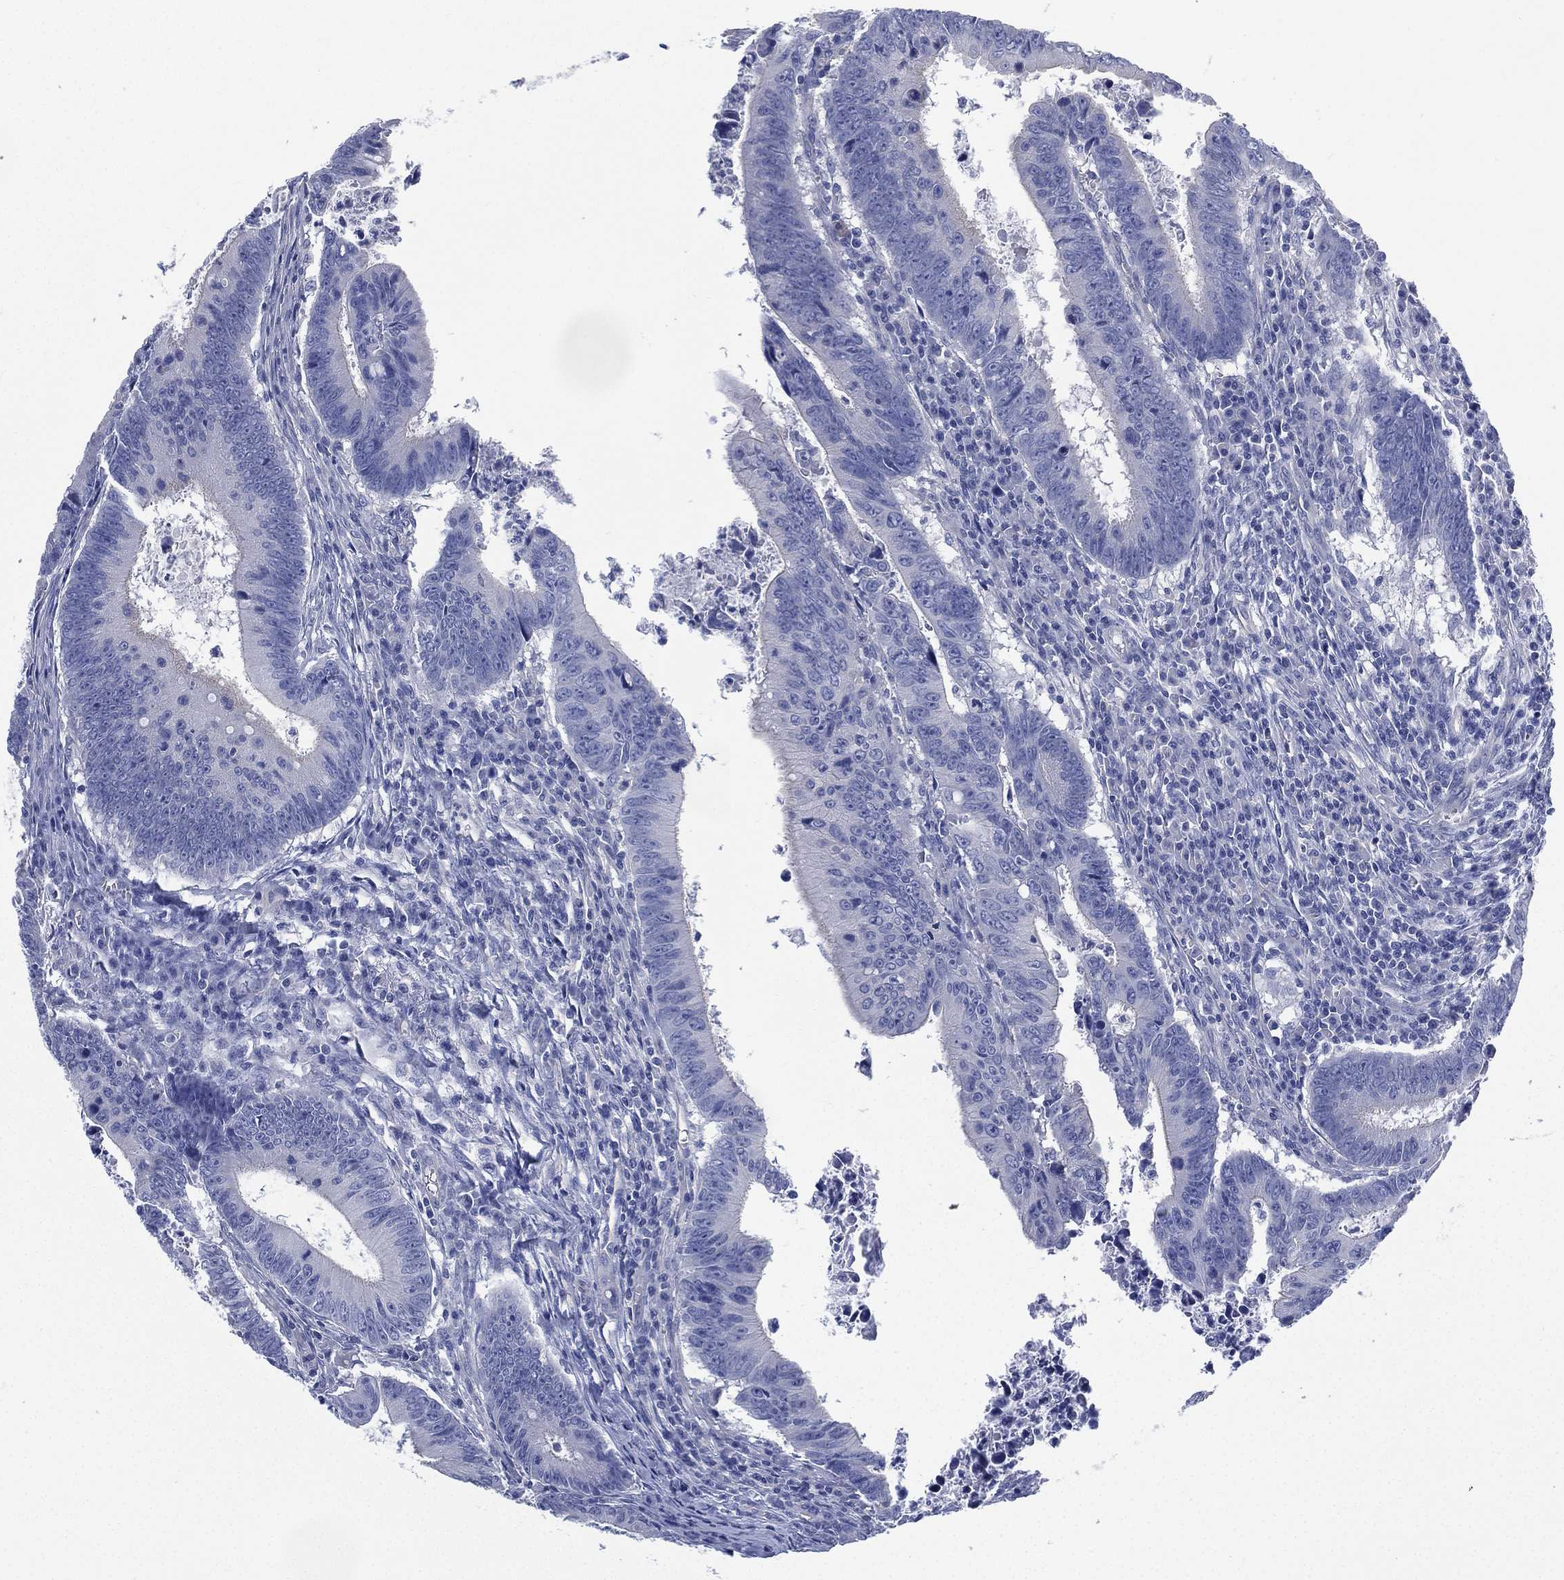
{"staining": {"intensity": "negative", "quantity": "none", "location": "none"}, "tissue": "colorectal cancer", "cell_type": "Tumor cells", "image_type": "cancer", "snomed": [{"axis": "morphology", "description": "Adenocarcinoma, NOS"}, {"axis": "topography", "description": "Colon"}], "caption": "Tumor cells are negative for protein expression in human colorectal cancer.", "gene": "CCDC70", "patient": {"sex": "female", "age": 87}}